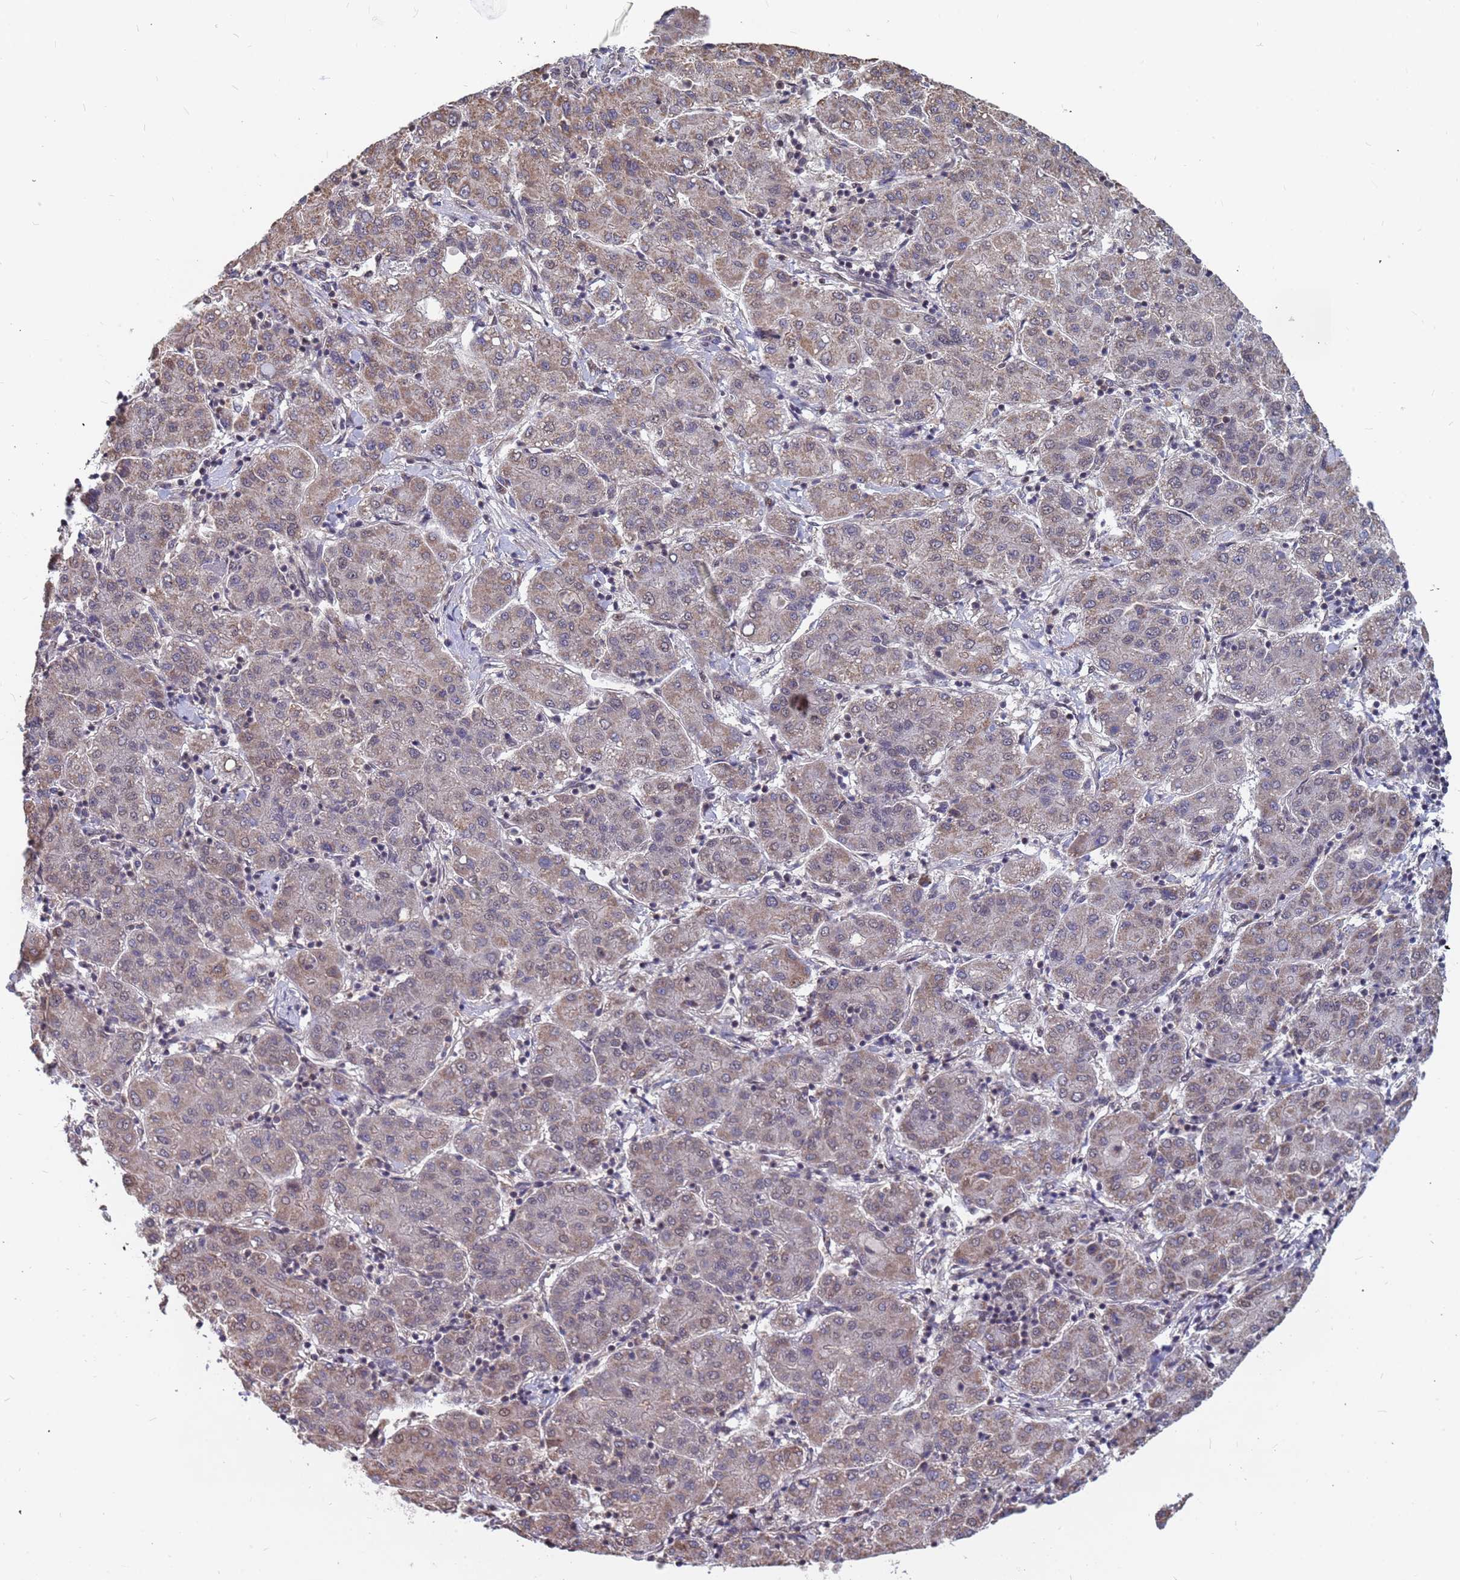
{"staining": {"intensity": "weak", "quantity": "25%-75%", "location": "cytoplasmic/membranous"}, "tissue": "liver cancer", "cell_type": "Tumor cells", "image_type": "cancer", "snomed": [{"axis": "morphology", "description": "Carcinoma, Hepatocellular, NOS"}, {"axis": "topography", "description": "Liver"}], "caption": "Immunohistochemistry (IHC) micrograph of liver cancer (hepatocellular carcinoma) stained for a protein (brown), which demonstrates low levels of weak cytoplasmic/membranous expression in about 25%-75% of tumor cells.", "gene": "DENND2B", "patient": {"sex": "male", "age": 65}}